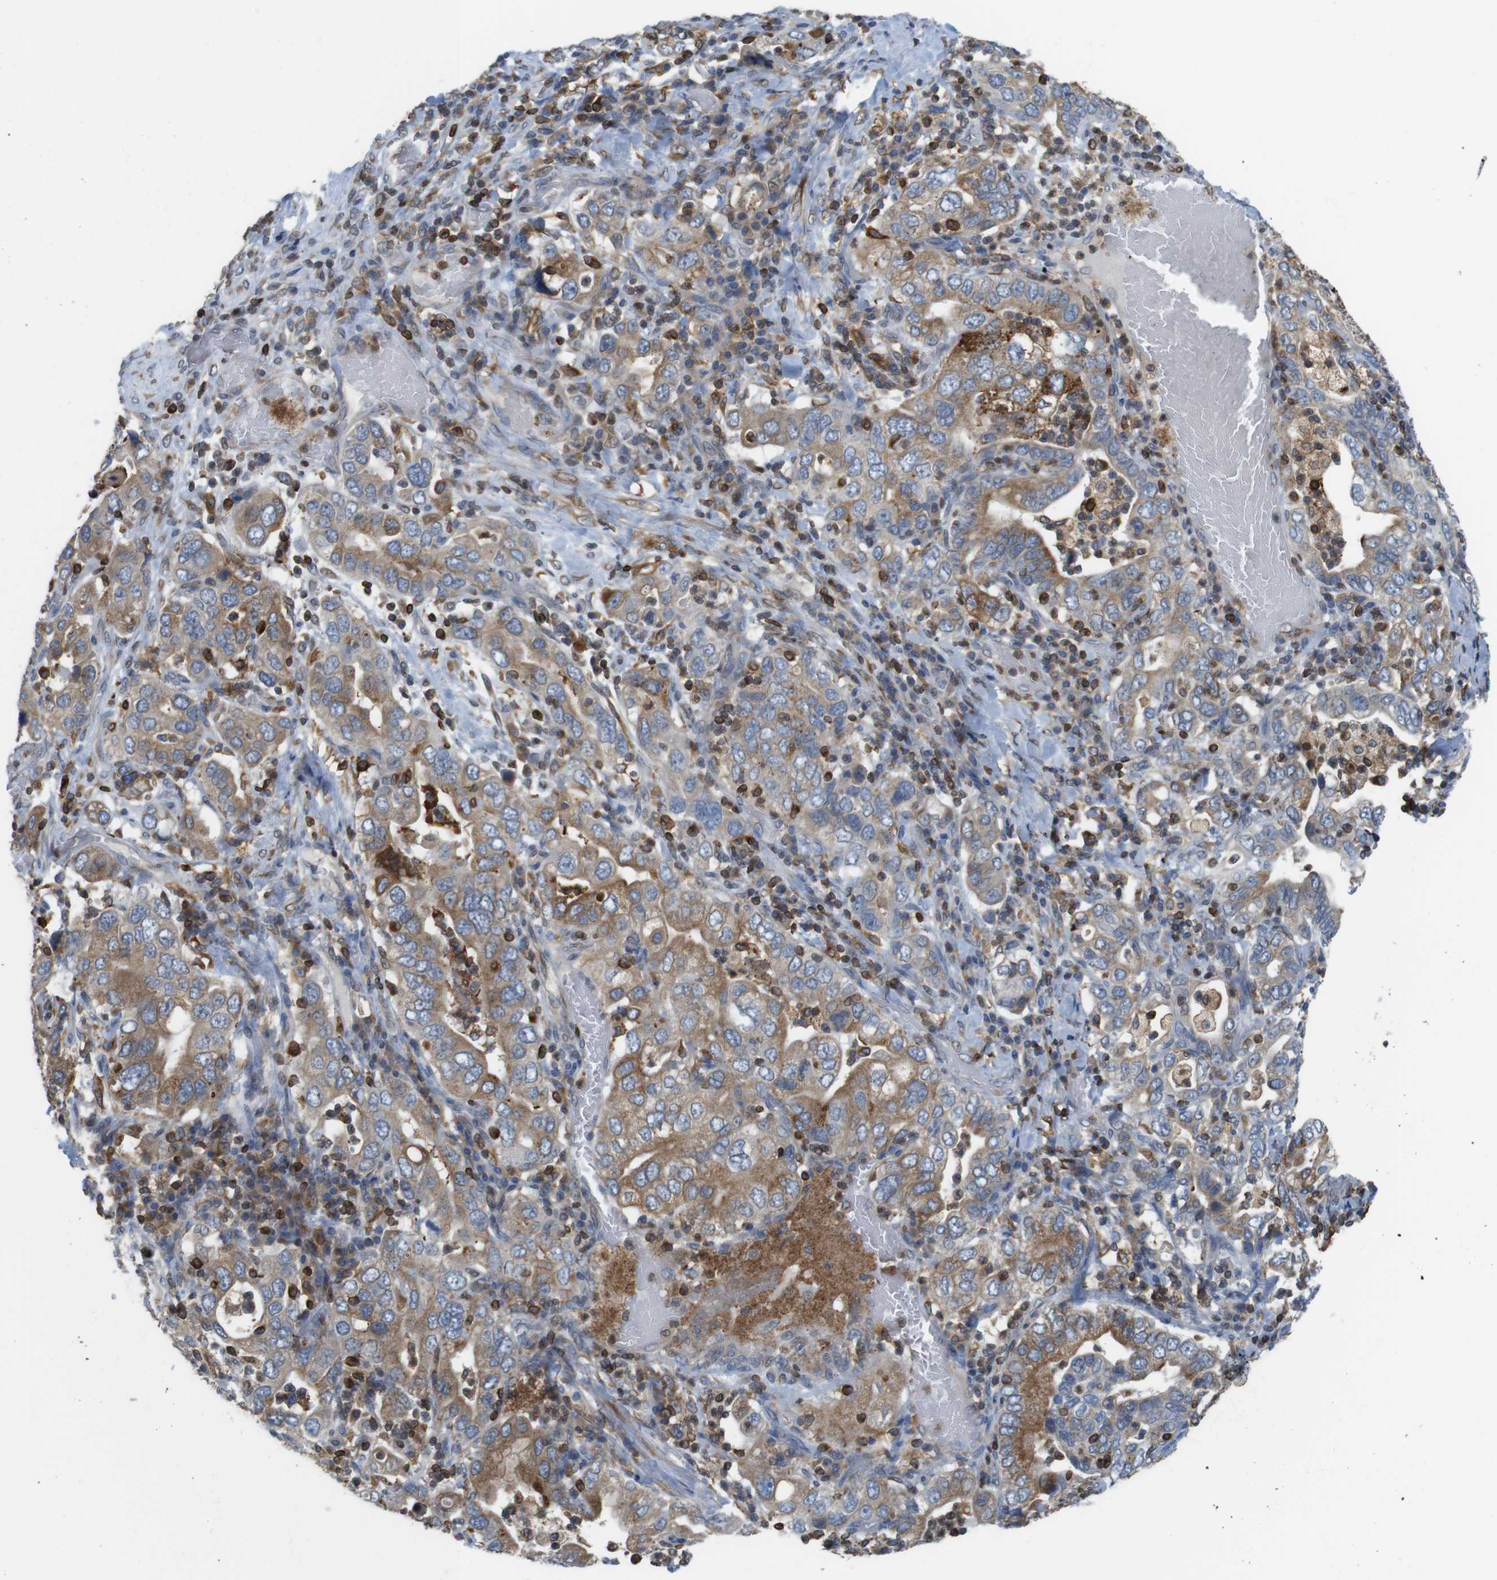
{"staining": {"intensity": "moderate", "quantity": ">75%", "location": "cytoplasmic/membranous"}, "tissue": "stomach cancer", "cell_type": "Tumor cells", "image_type": "cancer", "snomed": [{"axis": "morphology", "description": "Adenocarcinoma, NOS"}, {"axis": "topography", "description": "Stomach, upper"}], "caption": "IHC micrograph of stomach cancer stained for a protein (brown), which displays medium levels of moderate cytoplasmic/membranous staining in about >75% of tumor cells.", "gene": "ARL6IP5", "patient": {"sex": "male", "age": 62}}